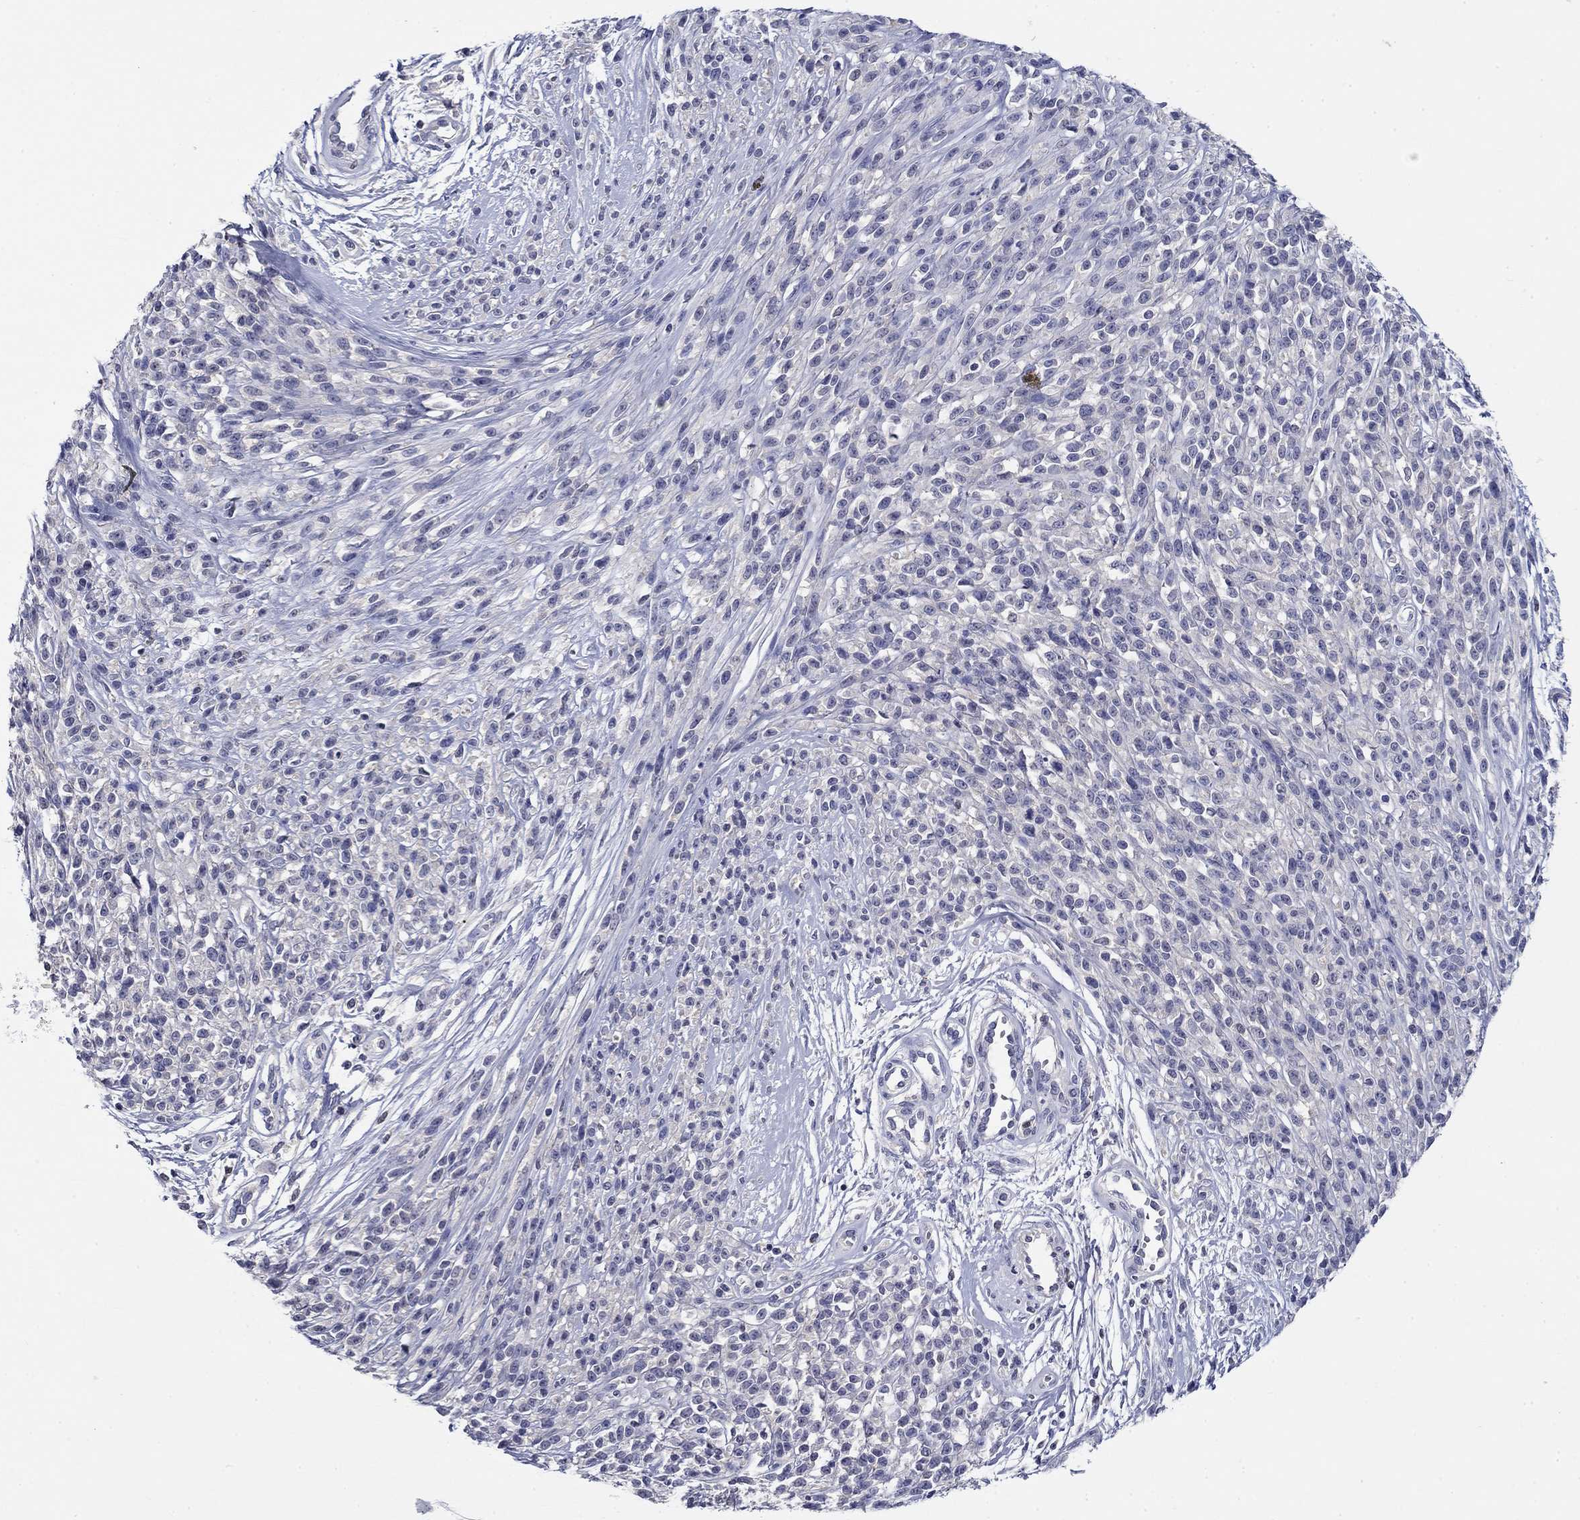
{"staining": {"intensity": "negative", "quantity": "none", "location": "none"}, "tissue": "melanoma", "cell_type": "Tumor cells", "image_type": "cancer", "snomed": [{"axis": "morphology", "description": "Malignant melanoma, NOS"}, {"axis": "topography", "description": "Skin"}, {"axis": "topography", "description": "Skin of trunk"}], "caption": "Human melanoma stained for a protein using IHC reveals no staining in tumor cells.", "gene": "POU2F2", "patient": {"sex": "male", "age": 74}}